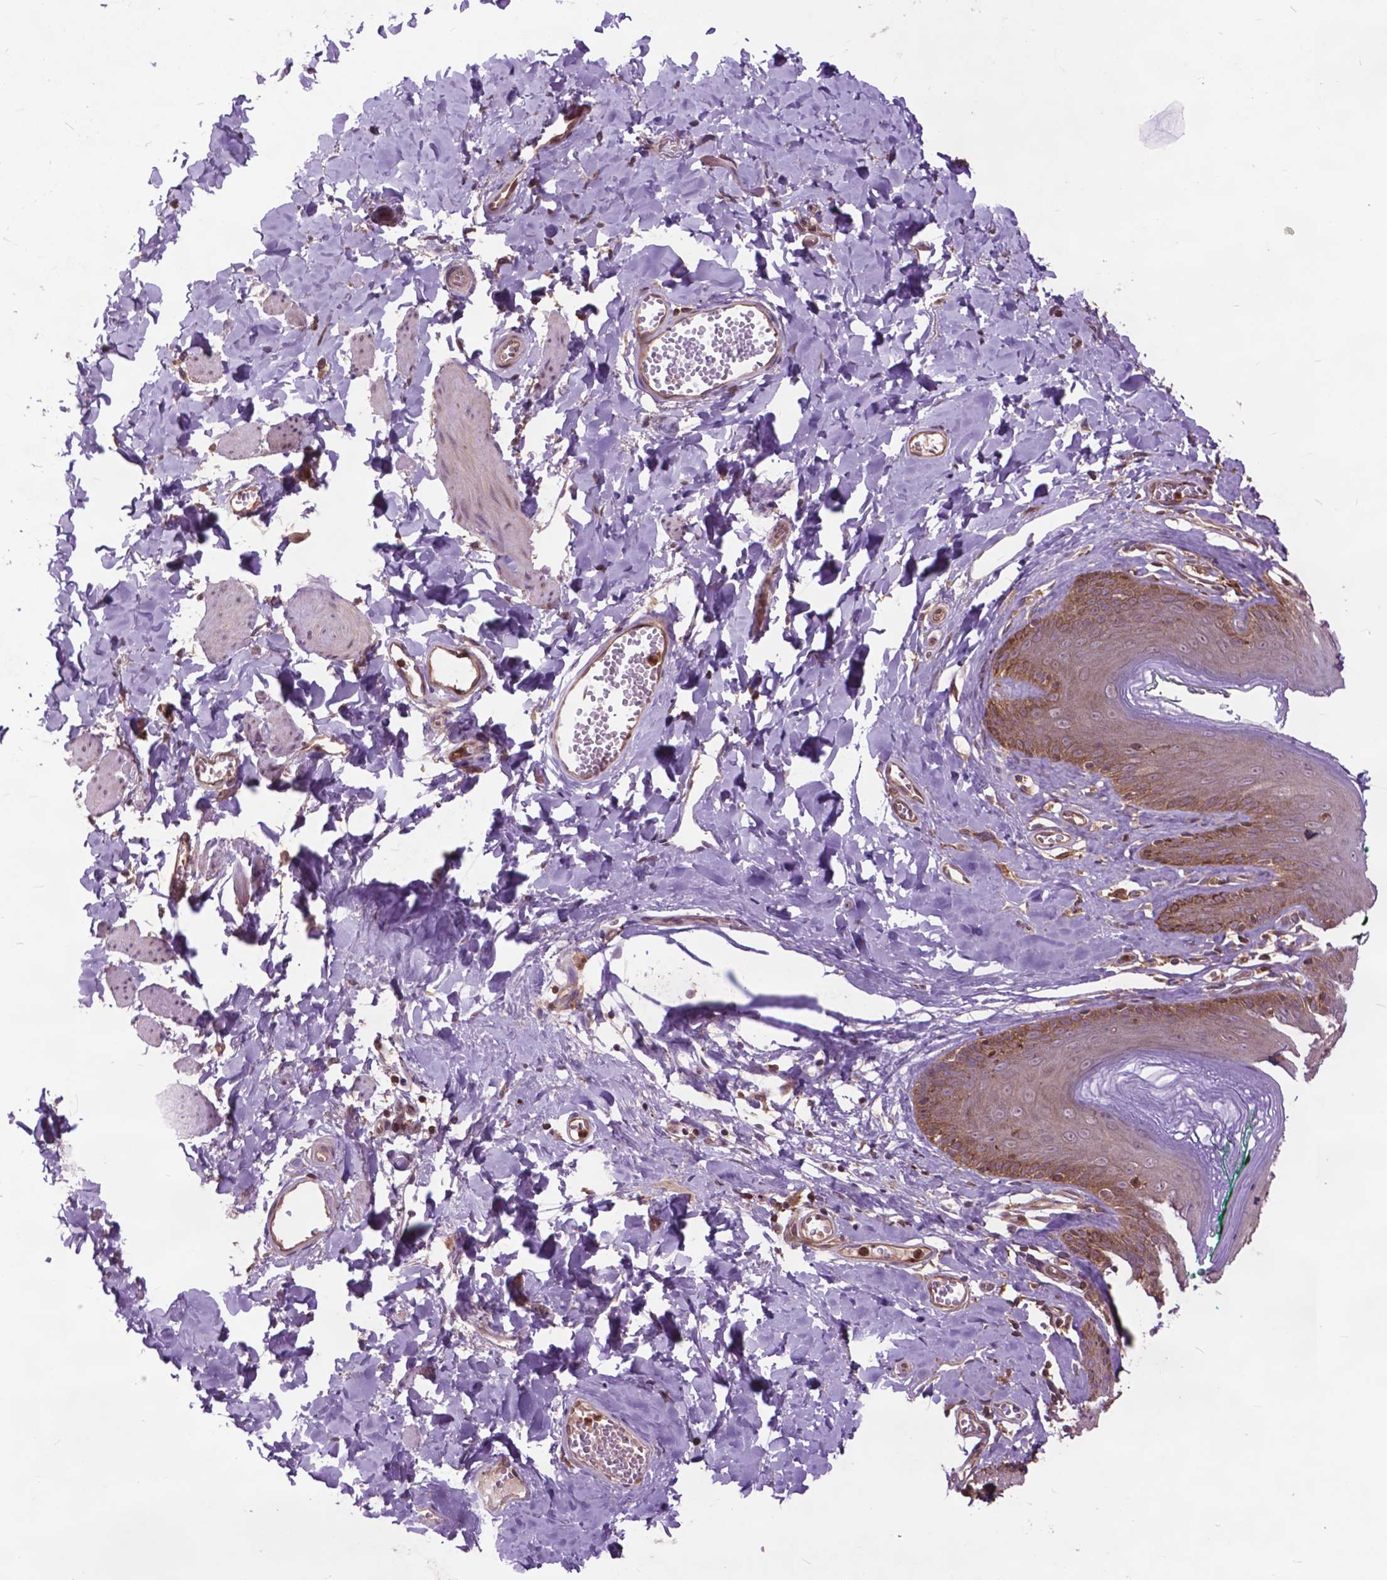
{"staining": {"intensity": "moderate", "quantity": ">75%", "location": "cytoplasmic/membranous"}, "tissue": "skin", "cell_type": "Epidermal cells", "image_type": "normal", "snomed": [{"axis": "morphology", "description": "Normal tissue, NOS"}, {"axis": "topography", "description": "Vulva"}, {"axis": "topography", "description": "Peripheral nerve tissue"}], "caption": "A histopathology image of skin stained for a protein displays moderate cytoplasmic/membranous brown staining in epidermal cells. Nuclei are stained in blue.", "gene": "ARAF", "patient": {"sex": "female", "age": 66}}